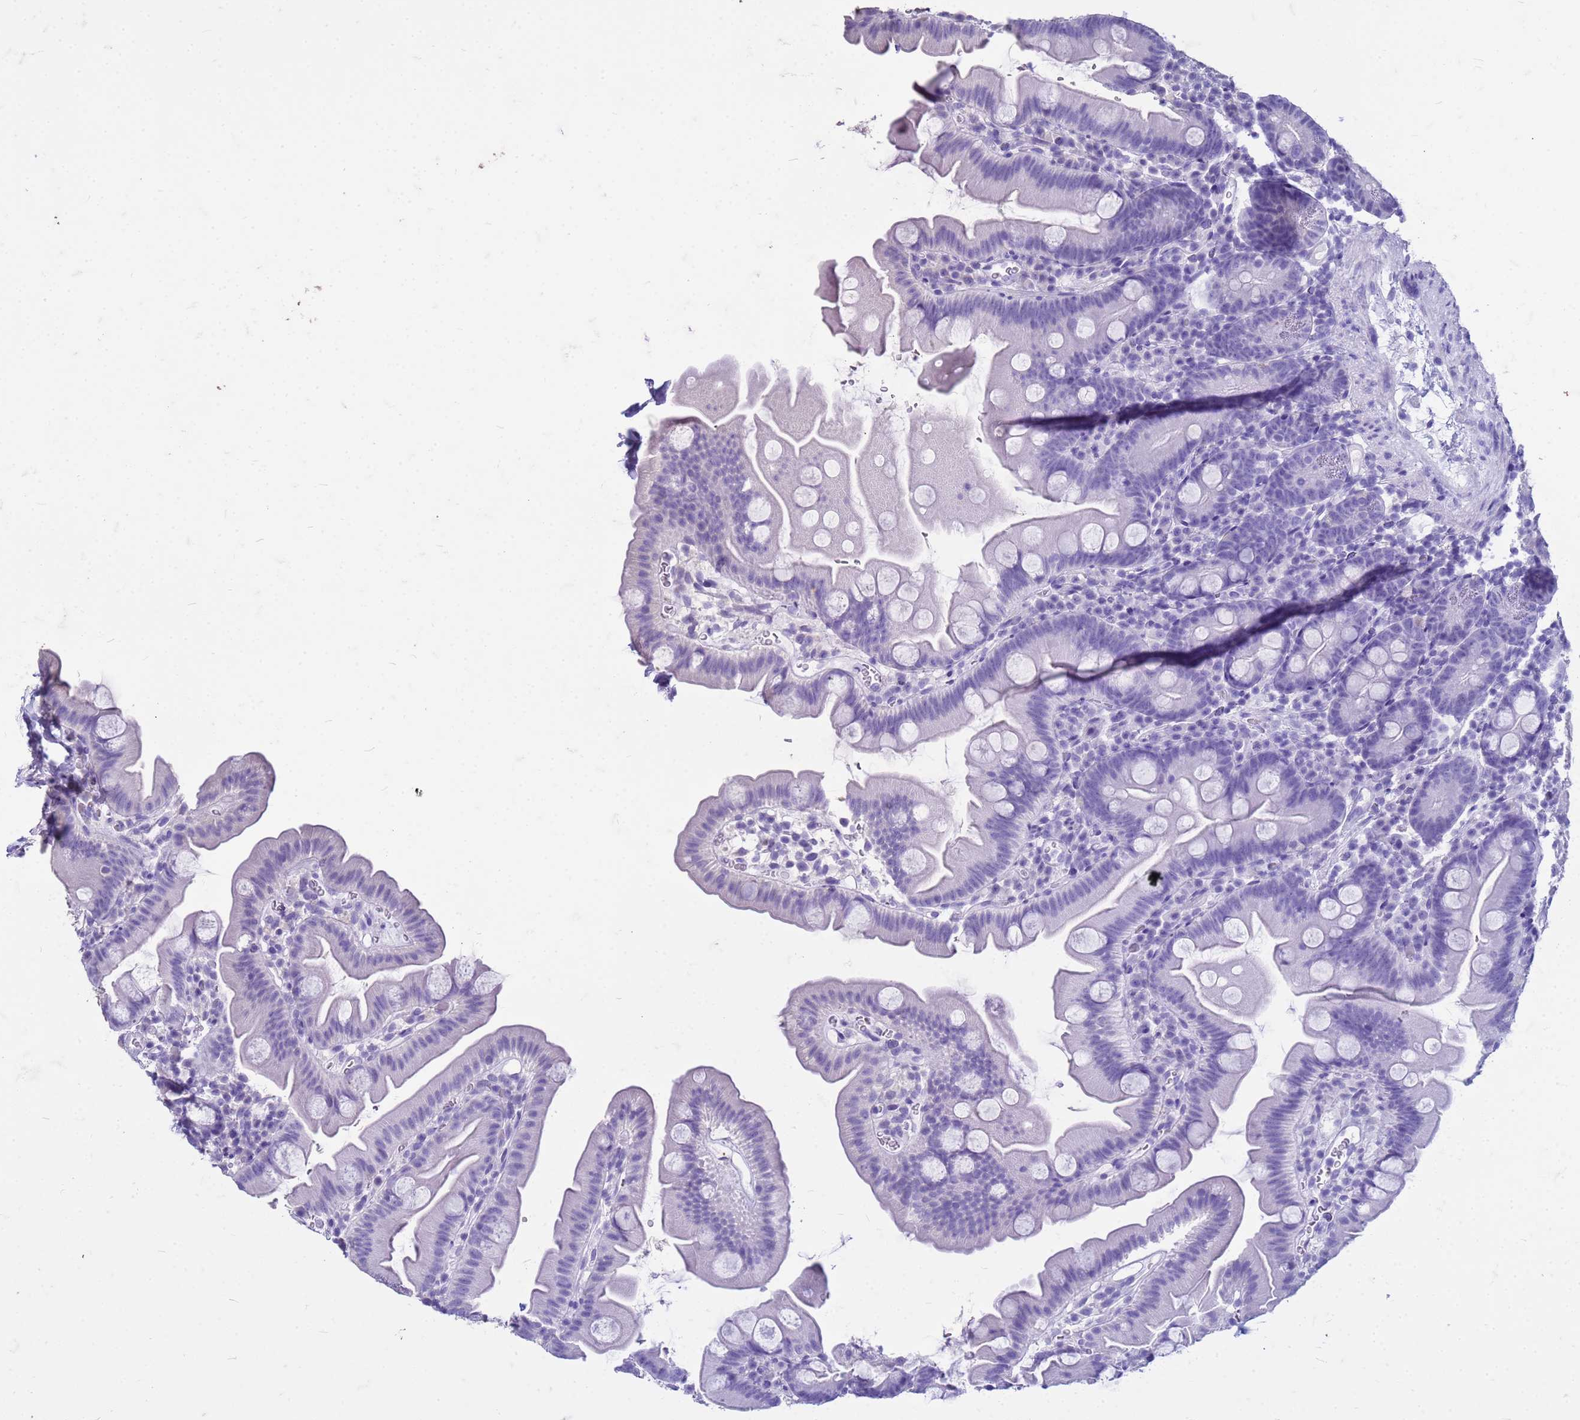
{"staining": {"intensity": "negative", "quantity": "none", "location": "none"}, "tissue": "small intestine", "cell_type": "Glandular cells", "image_type": "normal", "snomed": [{"axis": "morphology", "description": "Normal tissue, NOS"}, {"axis": "topography", "description": "Small intestine"}], "caption": "Small intestine stained for a protein using immunohistochemistry demonstrates no expression glandular cells.", "gene": "FAM184B", "patient": {"sex": "female", "age": 68}}